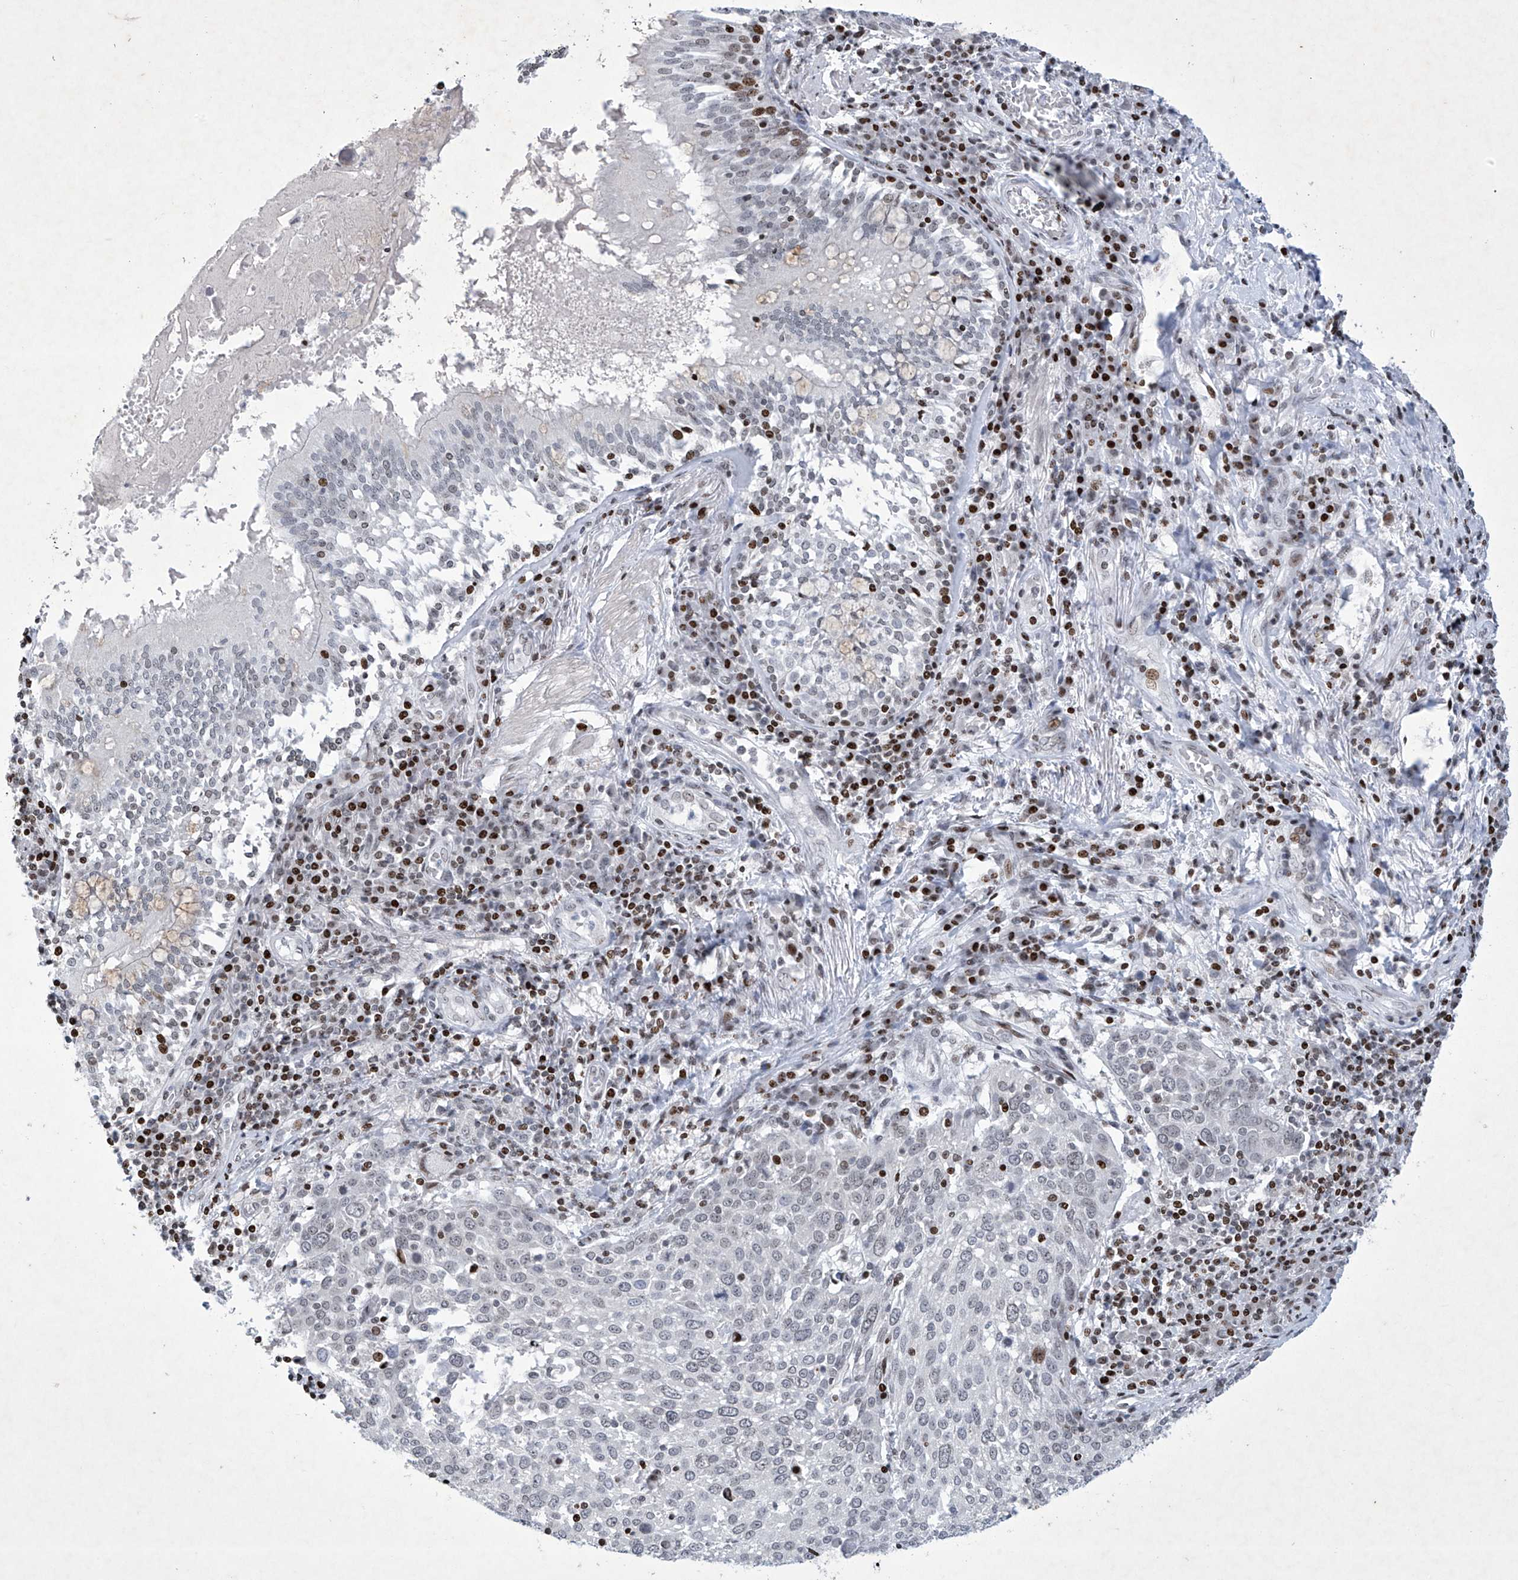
{"staining": {"intensity": "weak", "quantity": "<25%", "location": "nuclear"}, "tissue": "lung cancer", "cell_type": "Tumor cells", "image_type": "cancer", "snomed": [{"axis": "morphology", "description": "Squamous cell carcinoma, NOS"}, {"axis": "topography", "description": "Lung"}], "caption": "Immunohistochemistry photomicrograph of squamous cell carcinoma (lung) stained for a protein (brown), which displays no expression in tumor cells.", "gene": "RFX7", "patient": {"sex": "male", "age": 65}}